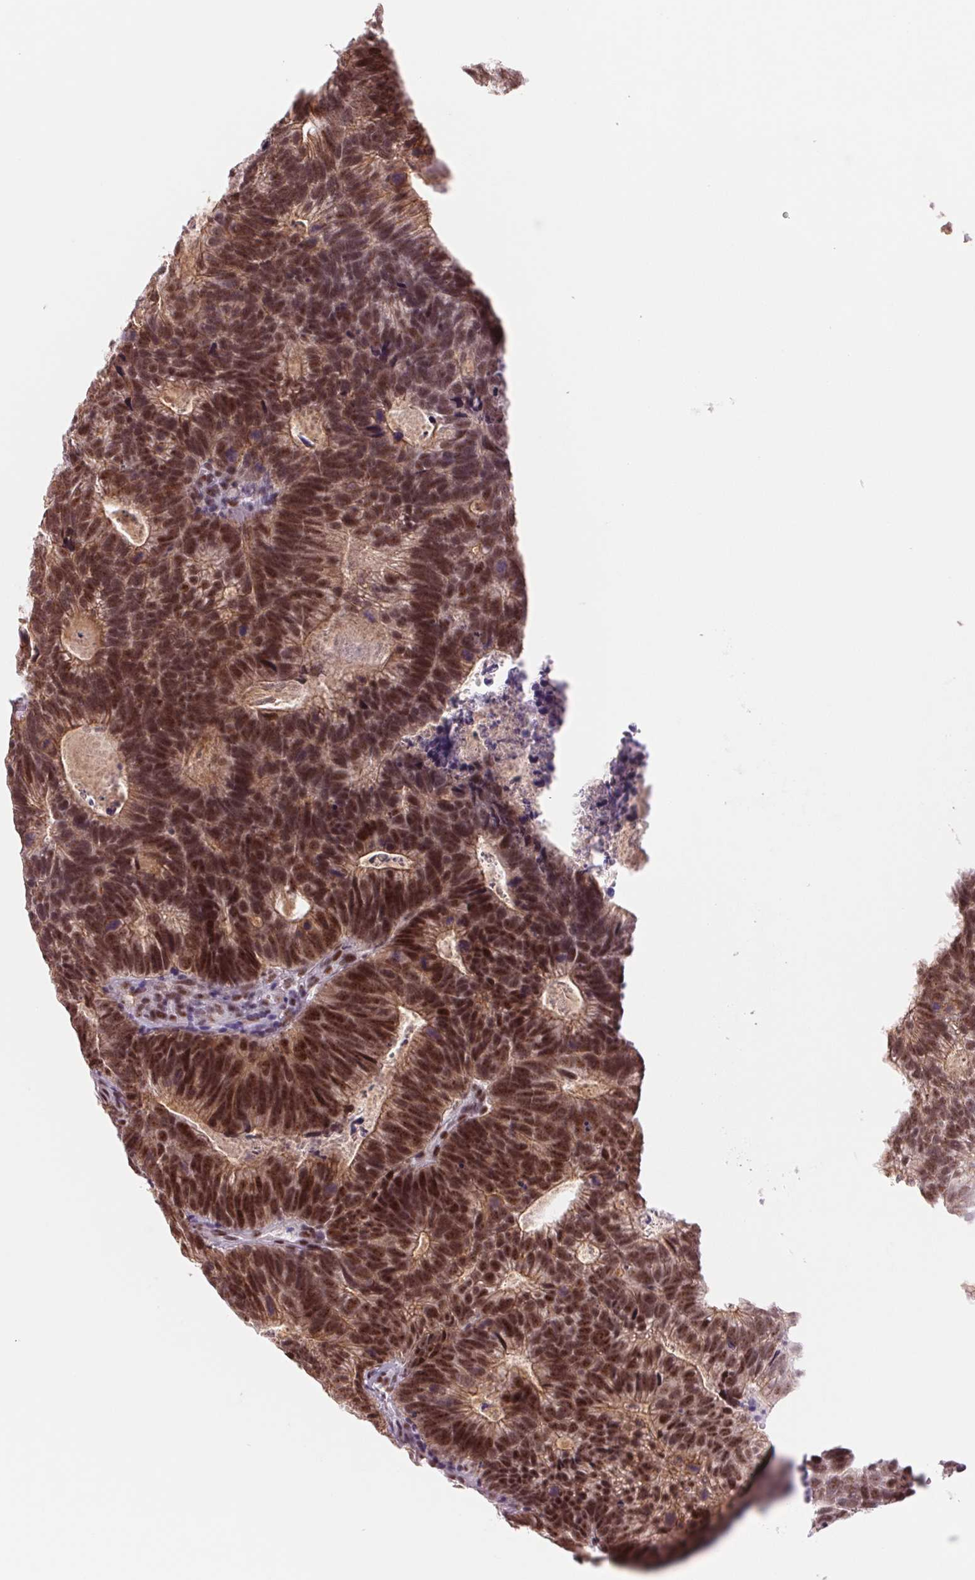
{"staining": {"intensity": "strong", "quantity": ">75%", "location": "cytoplasmic/membranous,nuclear"}, "tissue": "head and neck cancer", "cell_type": "Tumor cells", "image_type": "cancer", "snomed": [{"axis": "morphology", "description": "Adenocarcinoma, NOS"}, {"axis": "topography", "description": "Head-Neck"}], "caption": "High-magnification brightfield microscopy of head and neck cancer stained with DAB (brown) and counterstained with hematoxylin (blue). tumor cells exhibit strong cytoplasmic/membranous and nuclear positivity is identified in approximately>75% of cells.", "gene": "ZC3H14", "patient": {"sex": "male", "age": 62}}